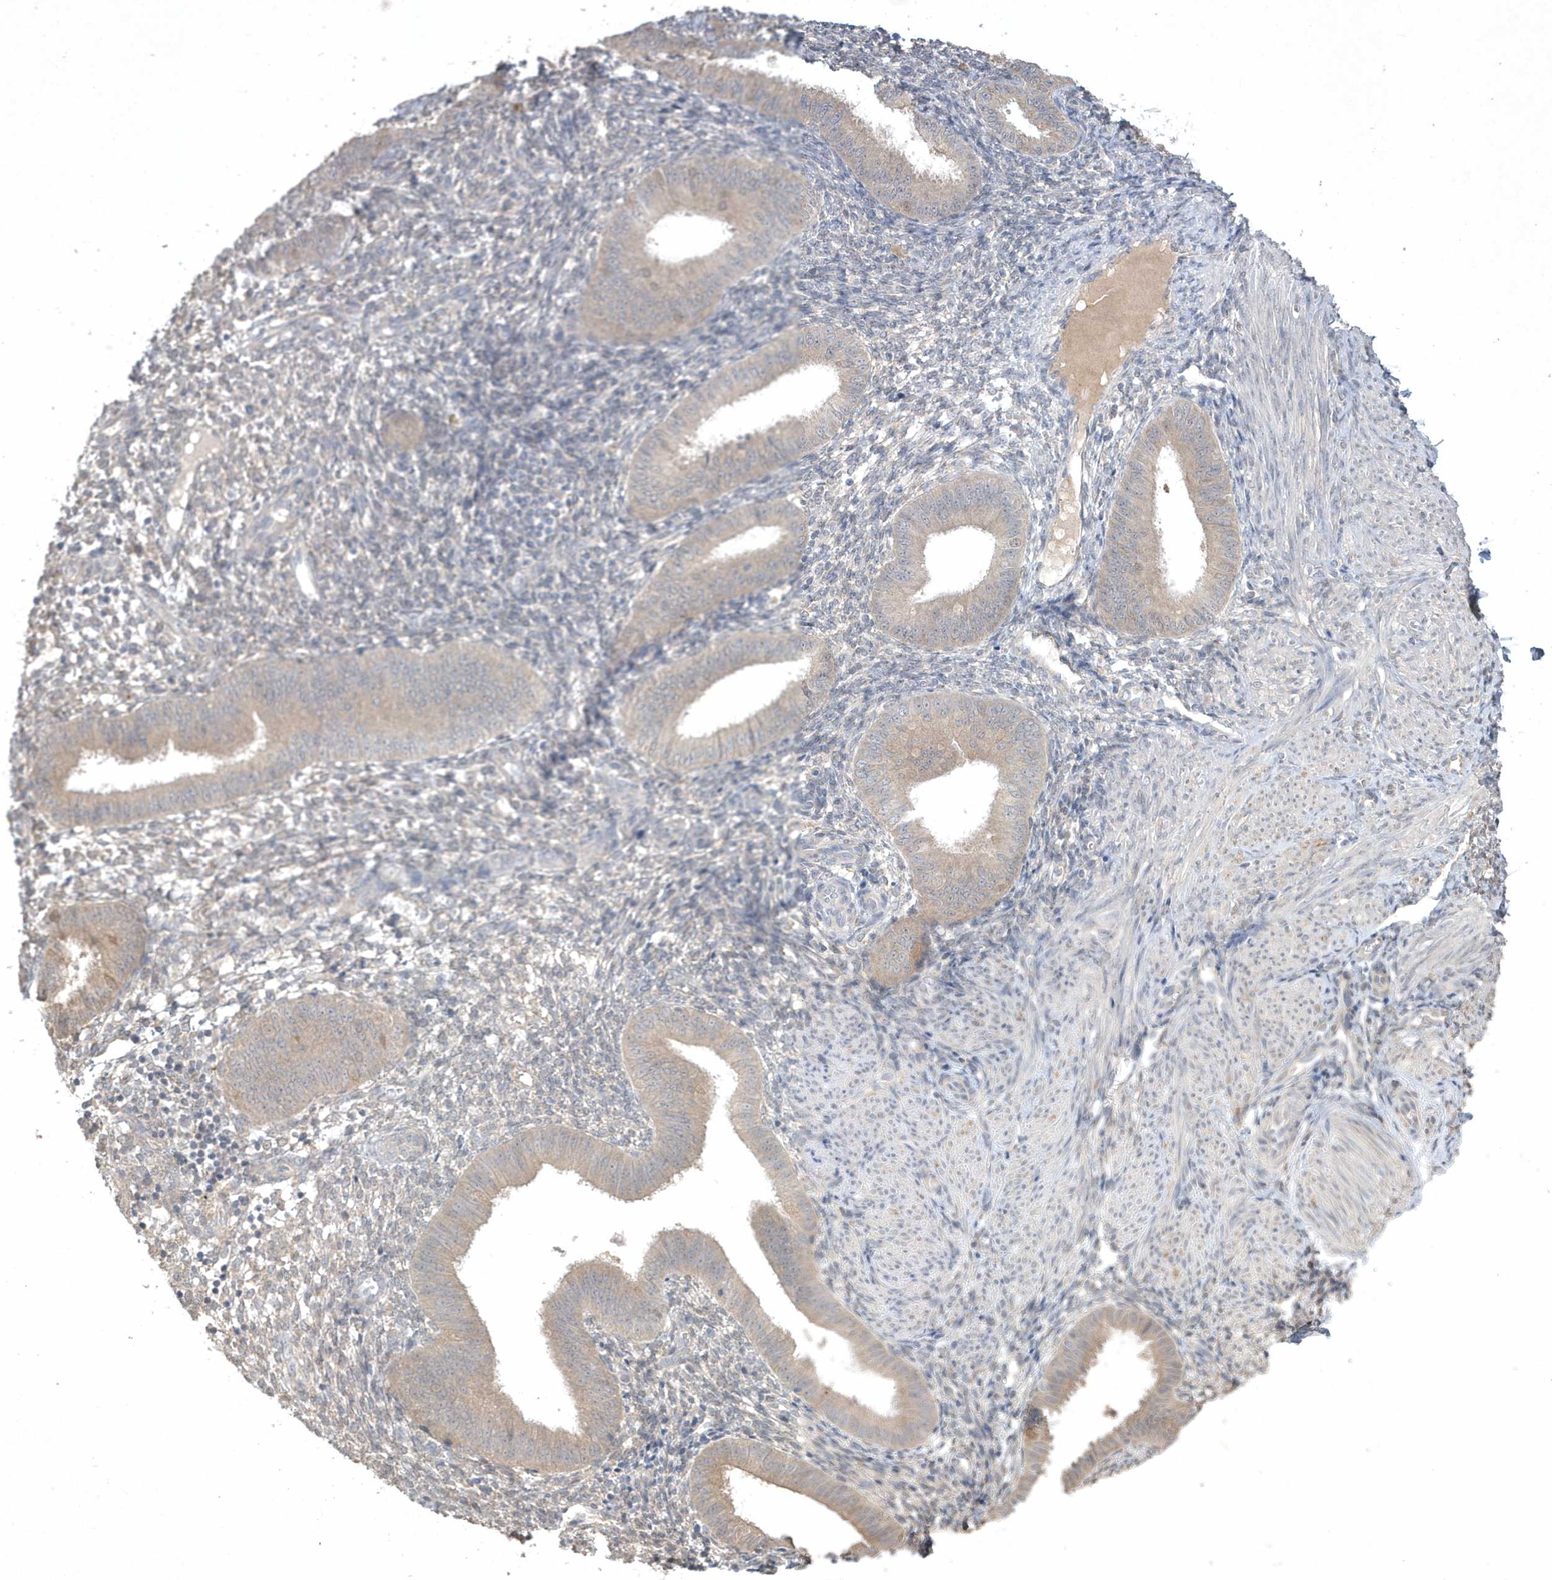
{"staining": {"intensity": "negative", "quantity": "none", "location": "none"}, "tissue": "endometrium", "cell_type": "Cells in endometrial stroma", "image_type": "normal", "snomed": [{"axis": "morphology", "description": "Normal tissue, NOS"}, {"axis": "topography", "description": "Uterus"}, {"axis": "topography", "description": "Endometrium"}], "caption": "Micrograph shows no significant protein staining in cells in endometrial stroma of benign endometrium. (Brightfield microscopy of DAB immunohistochemistry at high magnification).", "gene": "AKR7A2", "patient": {"sex": "female", "age": 48}}